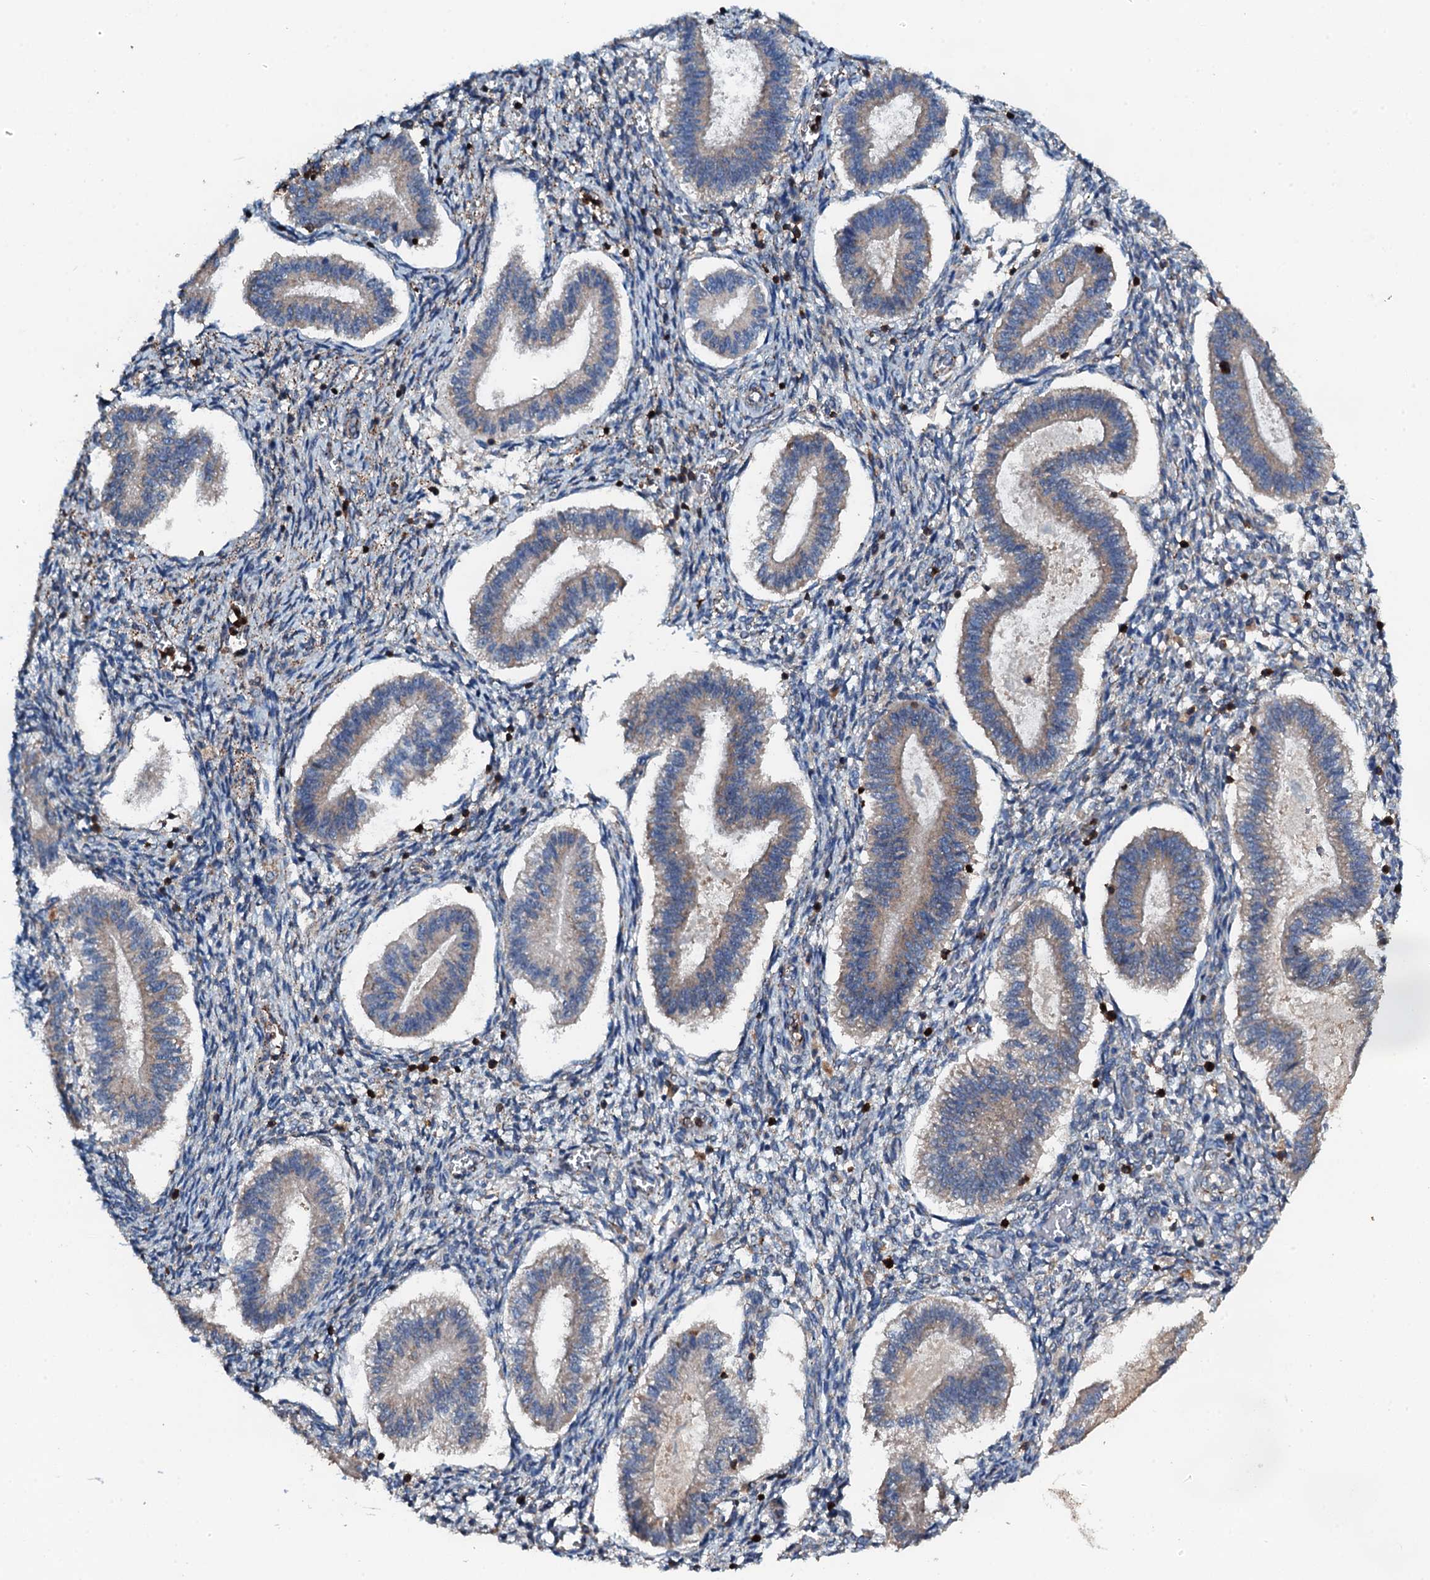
{"staining": {"intensity": "strong", "quantity": "<25%", "location": "cytoplasmic/membranous"}, "tissue": "endometrium", "cell_type": "Cells in endometrial stroma", "image_type": "normal", "snomed": [{"axis": "morphology", "description": "Normal tissue, NOS"}, {"axis": "topography", "description": "Endometrium"}], "caption": "Approximately <25% of cells in endometrial stroma in unremarkable endometrium show strong cytoplasmic/membranous protein positivity as visualized by brown immunohistochemical staining.", "gene": "GRK2", "patient": {"sex": "female", "age": 25}}